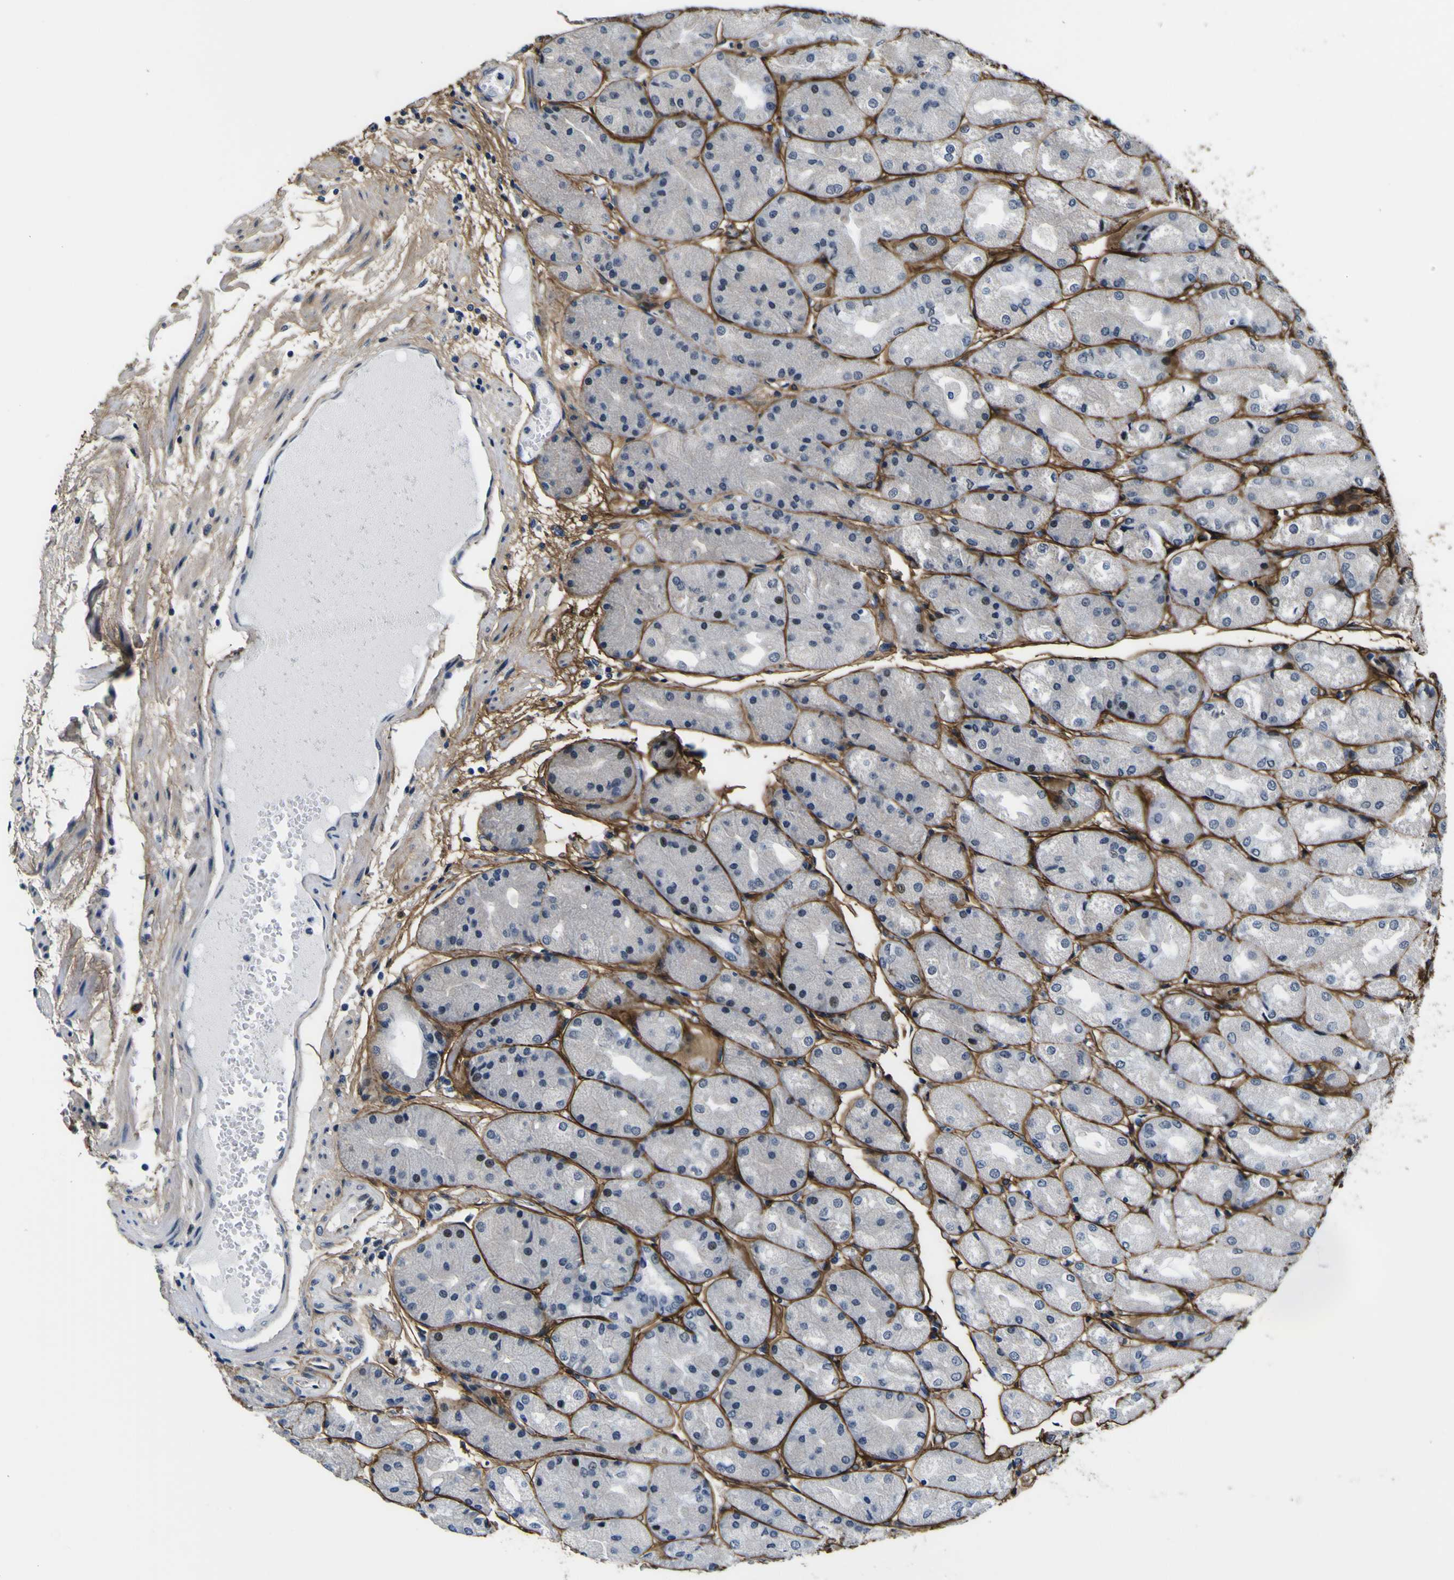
{"staining": {"intensity": "weak", "quantity": "<25%", "location": "cytoplasmic/membranous"}, "tissue": "stomach", "cell_type": "Glandular cells", "image_type": "normal", "snomed": [{"axis": "morphology", "description": "Normal tissue, NOS"}, {"axis": "topography", "description": "Stomach, upper"}], "caption": "Micrograph shows no significant protein staining in glandular cells of normal stomach.", "gene": "POSTN", "patient": {"sex": "male", "age": 72}}